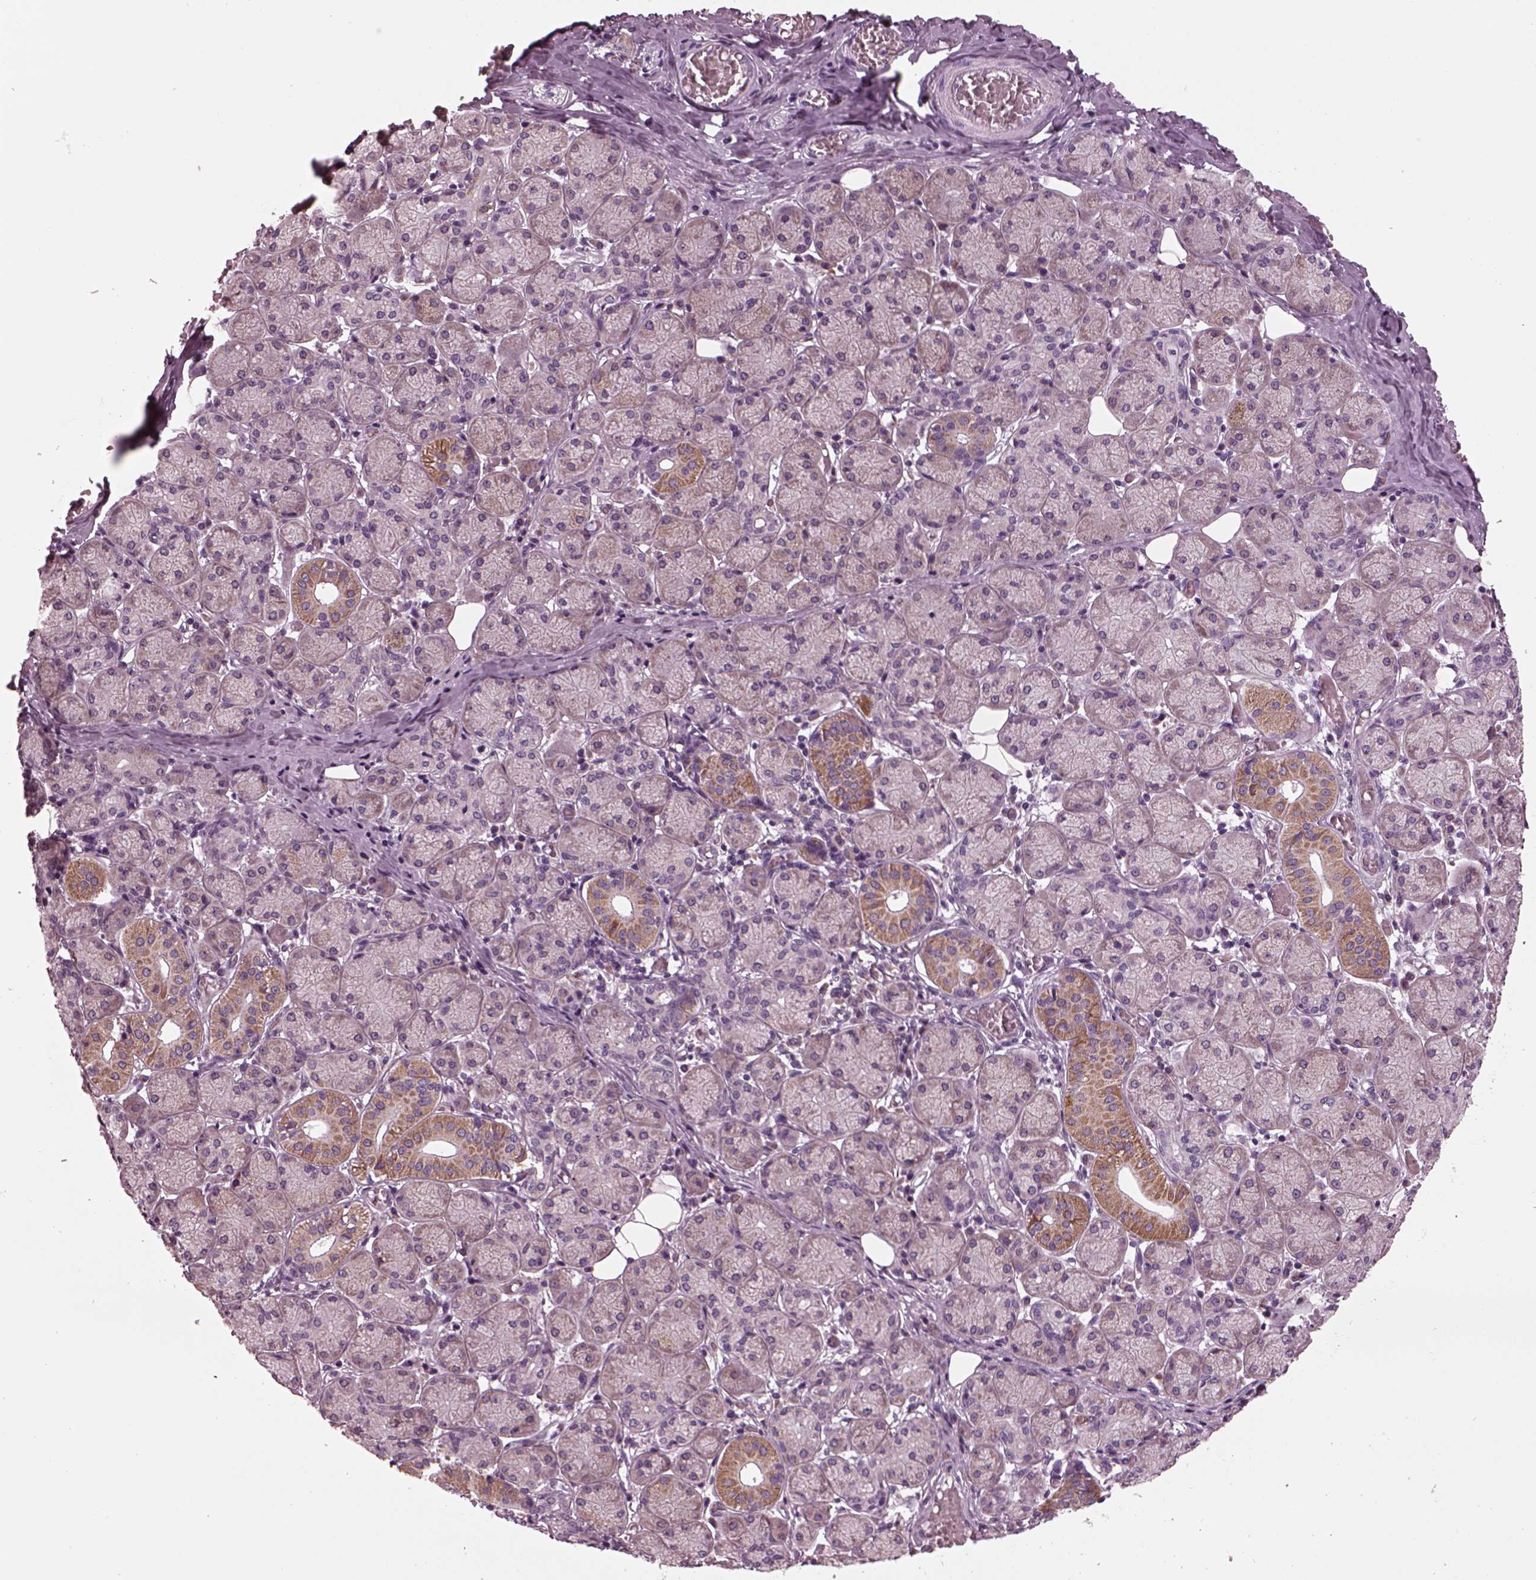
{"staining": {"intensity": "moderate", "quantity": "<25%", "location": "cytoplasmic/membranous"}, "tissue": "salivary gland", "cell_type": "Glandular cells", "image_type": "normal", "snomed": [{"axis": "morphology", "description": "Normal tissue, NOS"}, {"axis": "topography", "description": "Salivary gland"}, {"axis": "topography", "description": "Peripheral nerve tissue"}], "caption": "About <25% of glandular cells in normal human salivary gland display moderate cytoplasmic/membranous protein staining as visualized by brown immunohistochemical staining.", "gene": "AP4M1", "patient": {"sex": "female", "age": 24}}